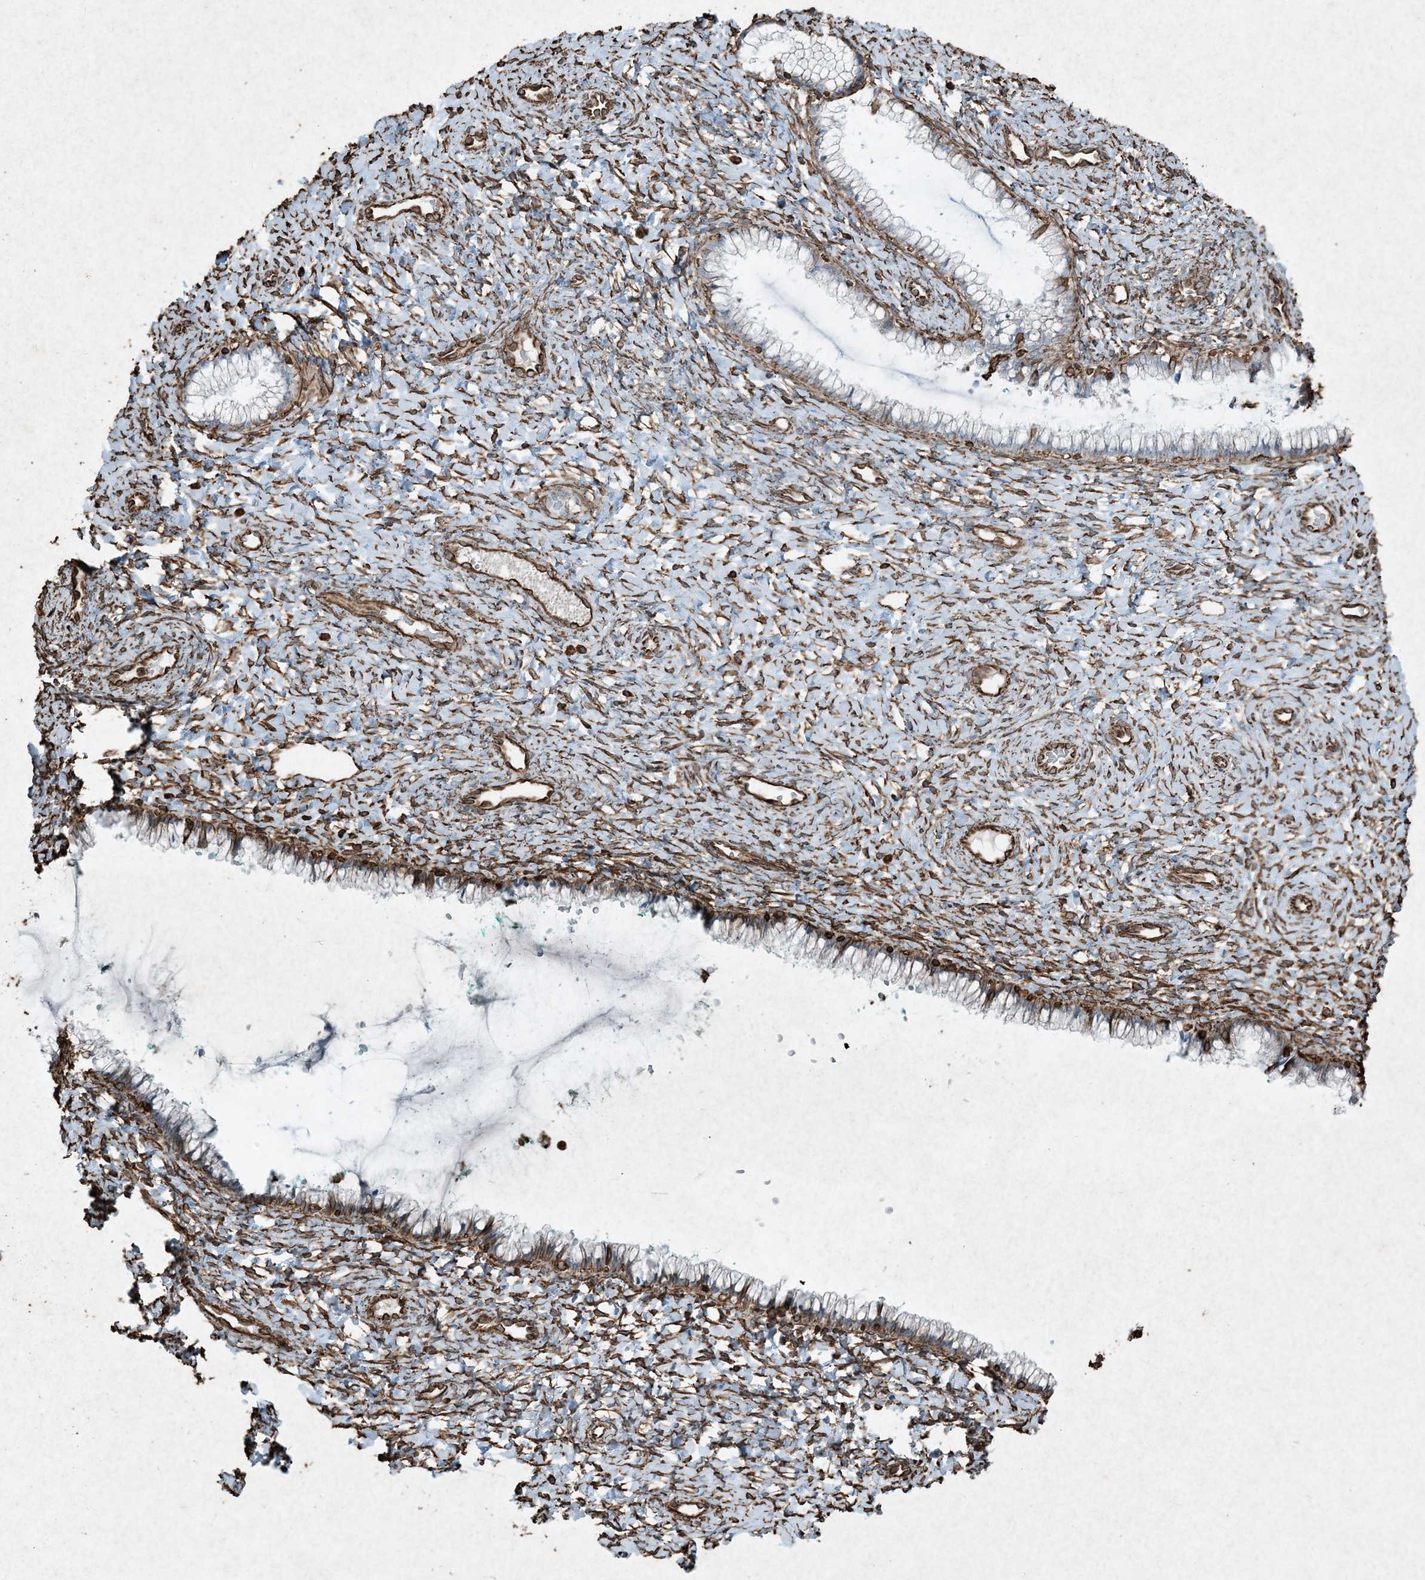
{"staining": {"intensity": "moderate", "quantity": "<25%", "location": "cytoplasmic/membranous"}, "tissue": "cervix", "cell_type": "Glandular cells", "image_type": "normal", "snomed": [{"axis": "morphology", "description": "Normal tissue, NOS"}, {"axis": "morphology", "description": "Adenocarcinoma, NOS"}, {"axis": "topography", "description": "Cervix"}], "caption": "DAB immunohistochemical staining of benign cervix shows moderate cytoplasmic/membranous protein positivity in approximately <25% of glandular cells.", "gene": "RYK", "patient": {"sex": "female", "age": 29}}